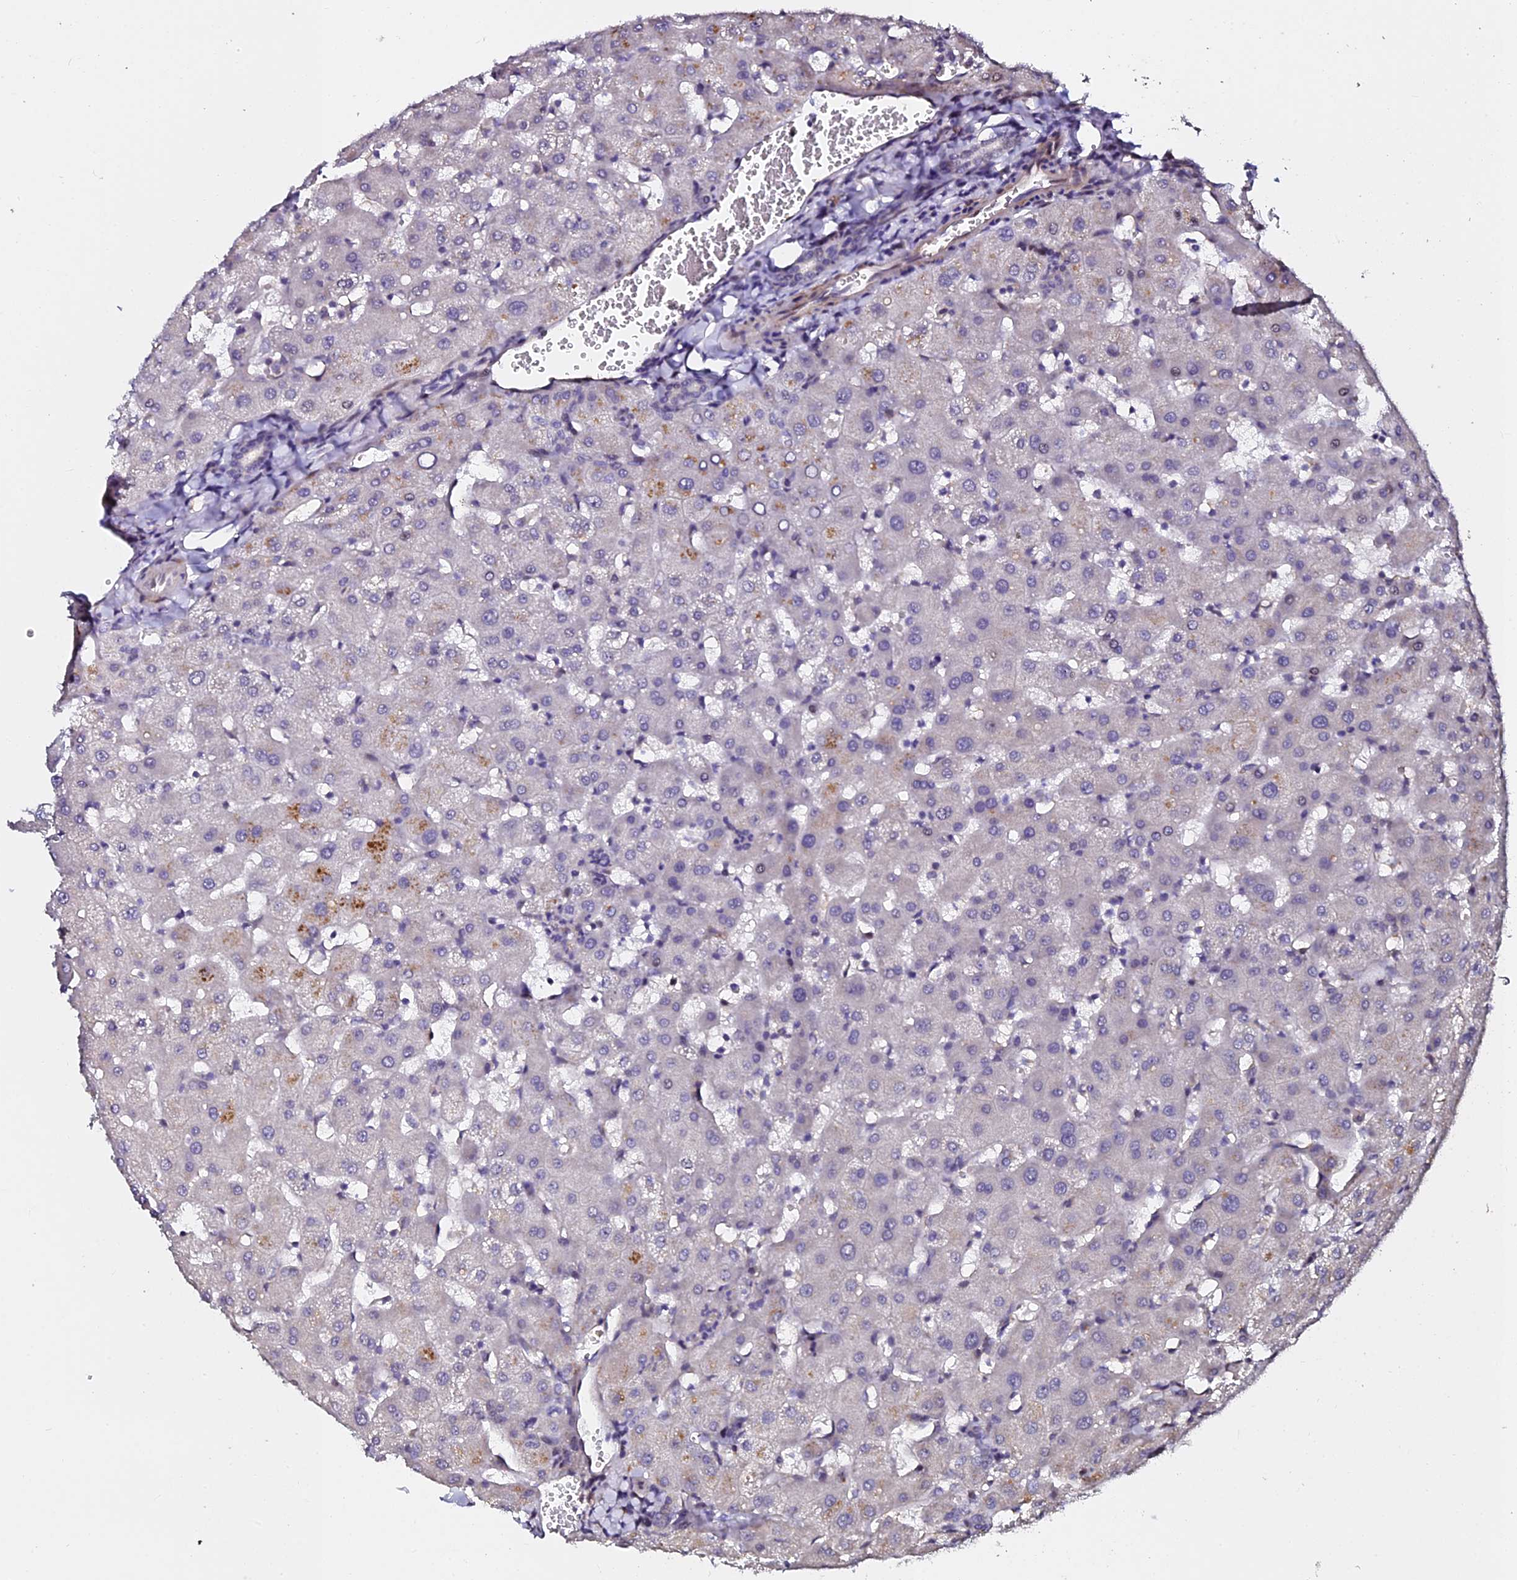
{"staining": {"intensity": "negative", "quantity": "none", "location": "none"}, "tissue": "liver", "cell_type": "Cholangiocytes", "image_type": "normal", "snomed": [{"axis": "morphology", "description": "Normal tissue, NOS"}, {"axis": "topography", "description": "Liver"}], "caption": "Immunohistochemical staining of normal liver reveals no significant positivity in cholangiocytes. Nuclei are stained in blue.", "gene": "GPN3", "patient": {"sex": "female", "age": 63}}